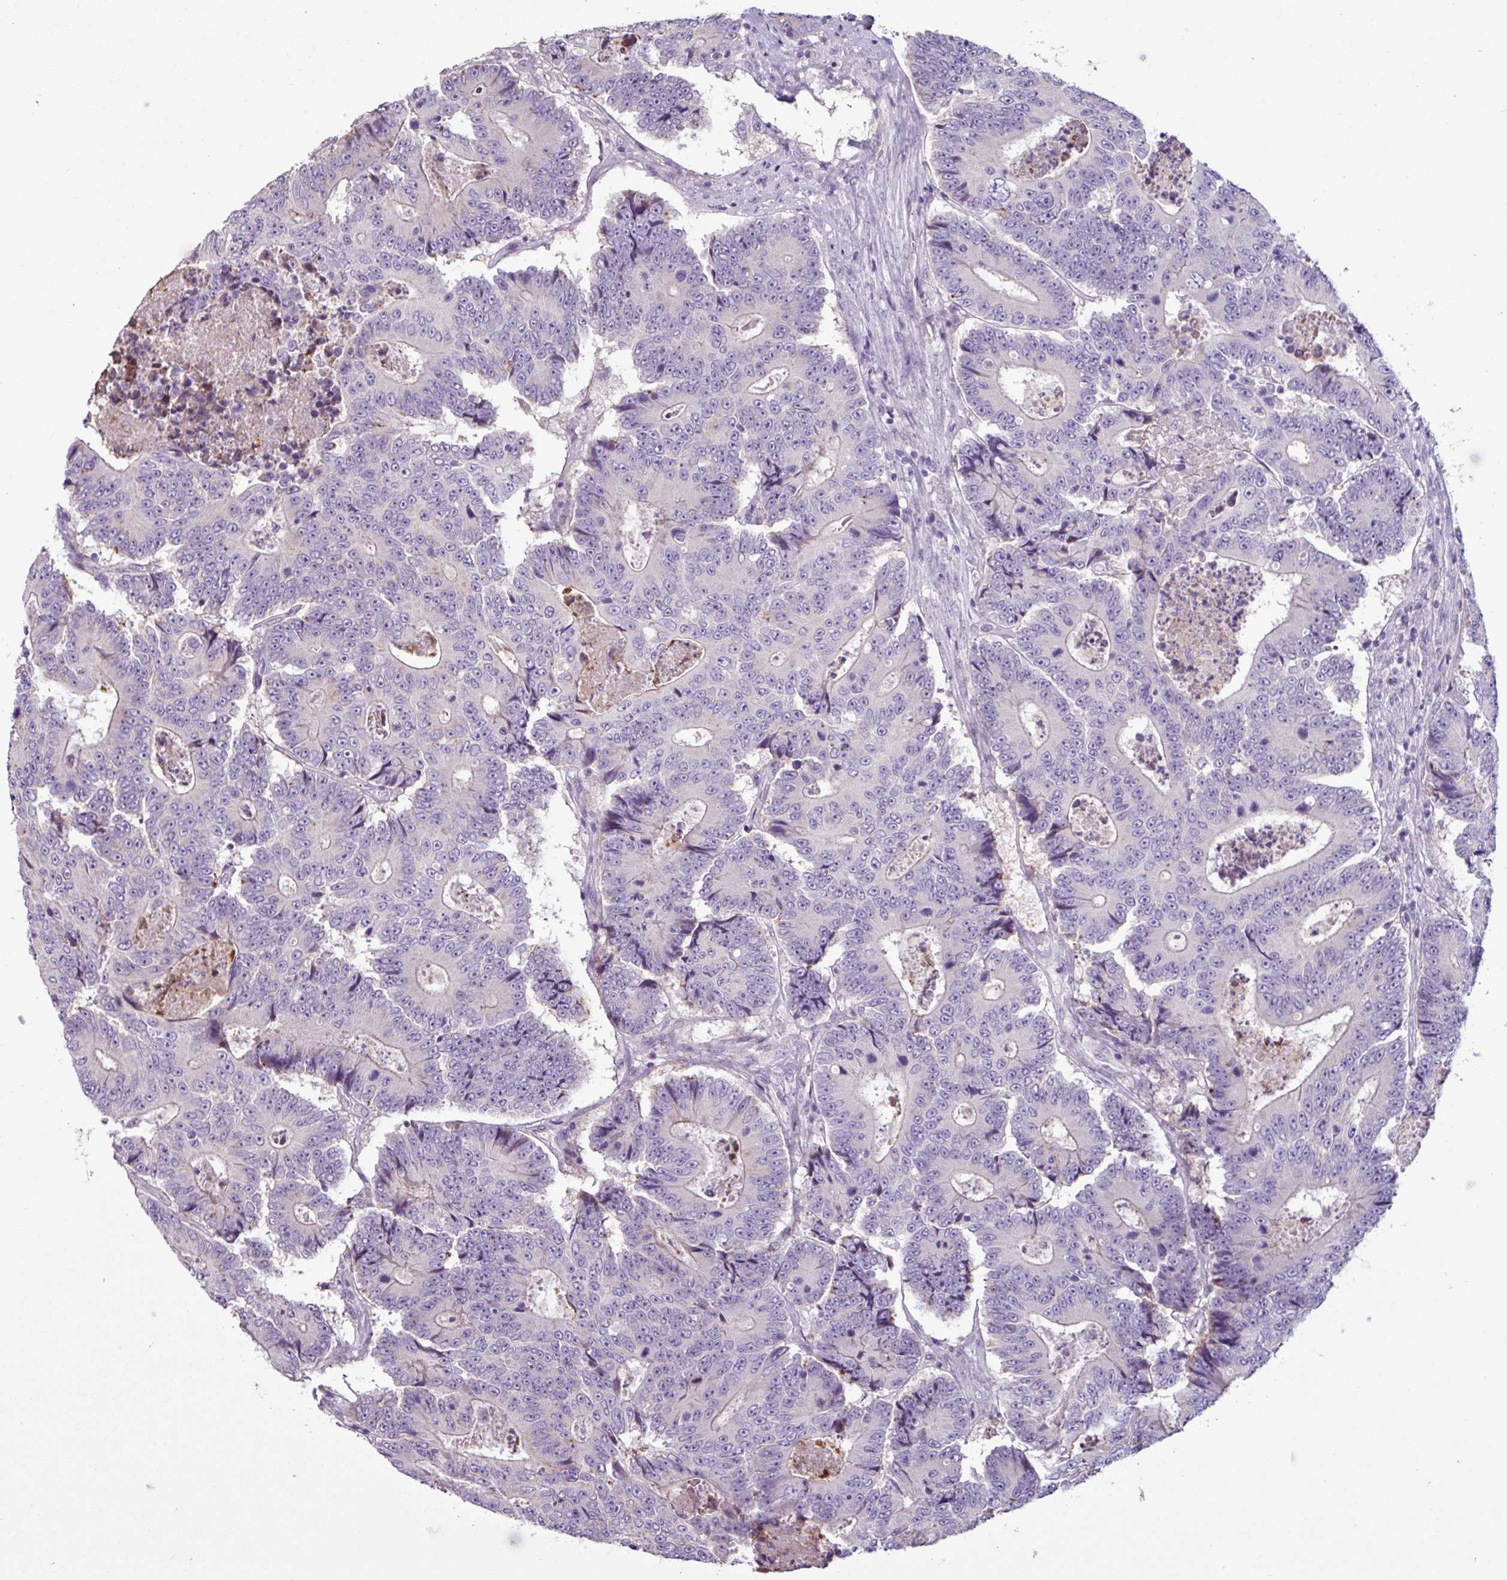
{"staining": {"intensity": "weak", "quantity": "<25%", "location": "cytoplasmic/membranous"}, "tissue": "colorectal cancer", "cell_type": "Tumor cells", "image_type": "cancer", "snomed": [{"axis": "morphology", "description": "Adenocarcinoma, NOS"}, {"axis": "topography", "description": "Colon"}], "caption": "Tumor cells are negative for protein expression in human colorectal cancer.", "gene": "PNLDC1", "patient": {"sex": "male", "age": 83}}